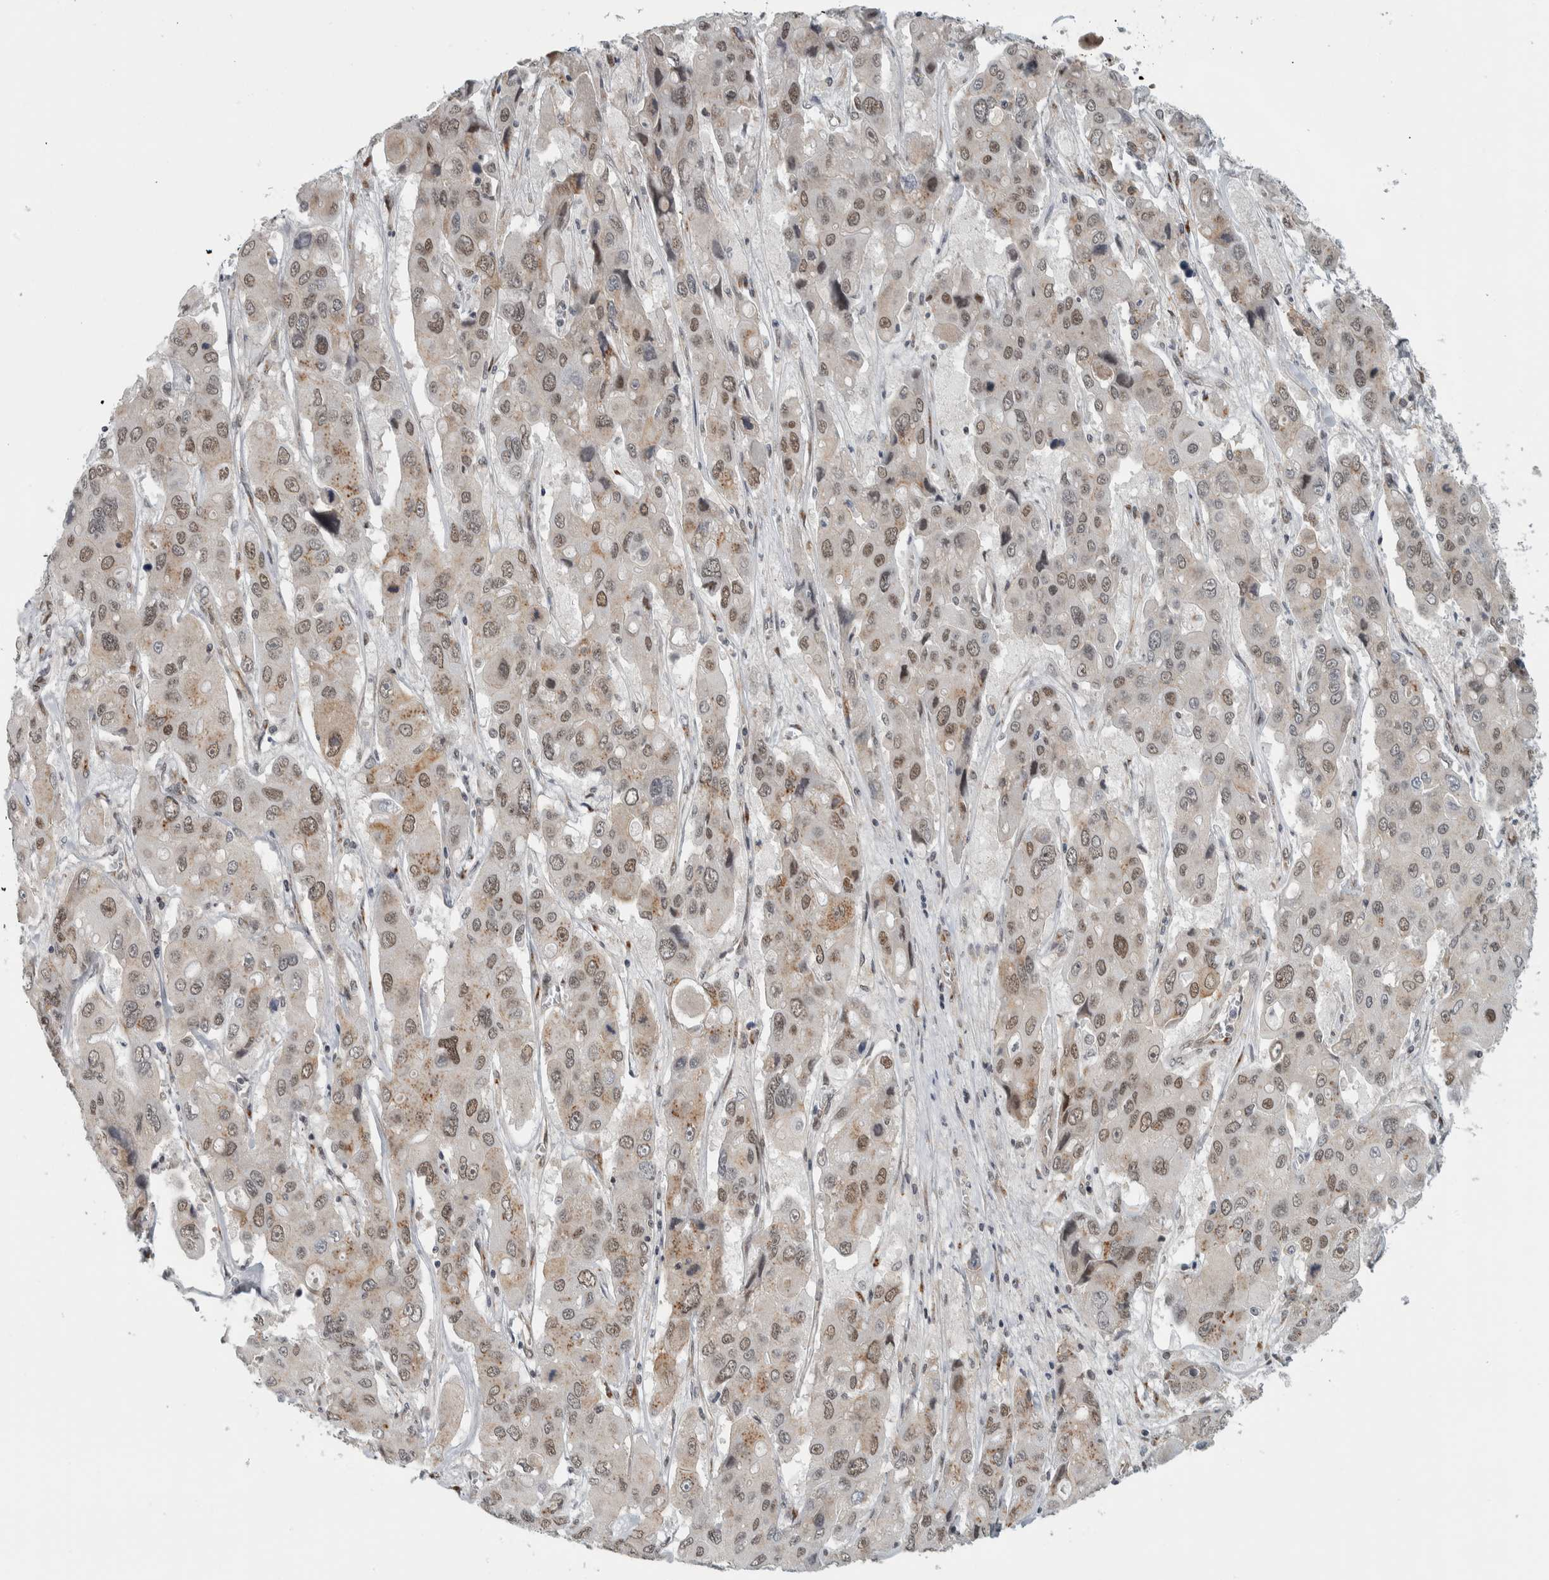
{"staining": {"intensity": "weak", "quantity": ">75%", "location": "cytoplasmic/membranous,nuclear"}, "tissue": "liver cancer", "cell_type": "Tumor cells", "image_type": "cancer", "snomed": [{"axis": "morphology", "description": "Cholangiocarcinoma"}, {"axis": "topography", "description": "Liver"}], "caption": "This photomicrograph displays immunohistochemistry (IHC) staining of human liver cancer, with low weak cytoplasmic/membranous and nuclear expression in approximately >75% of tumor cells.", "gene": "ZMYND8", "patient": {"sex": "male", "age": 67}}